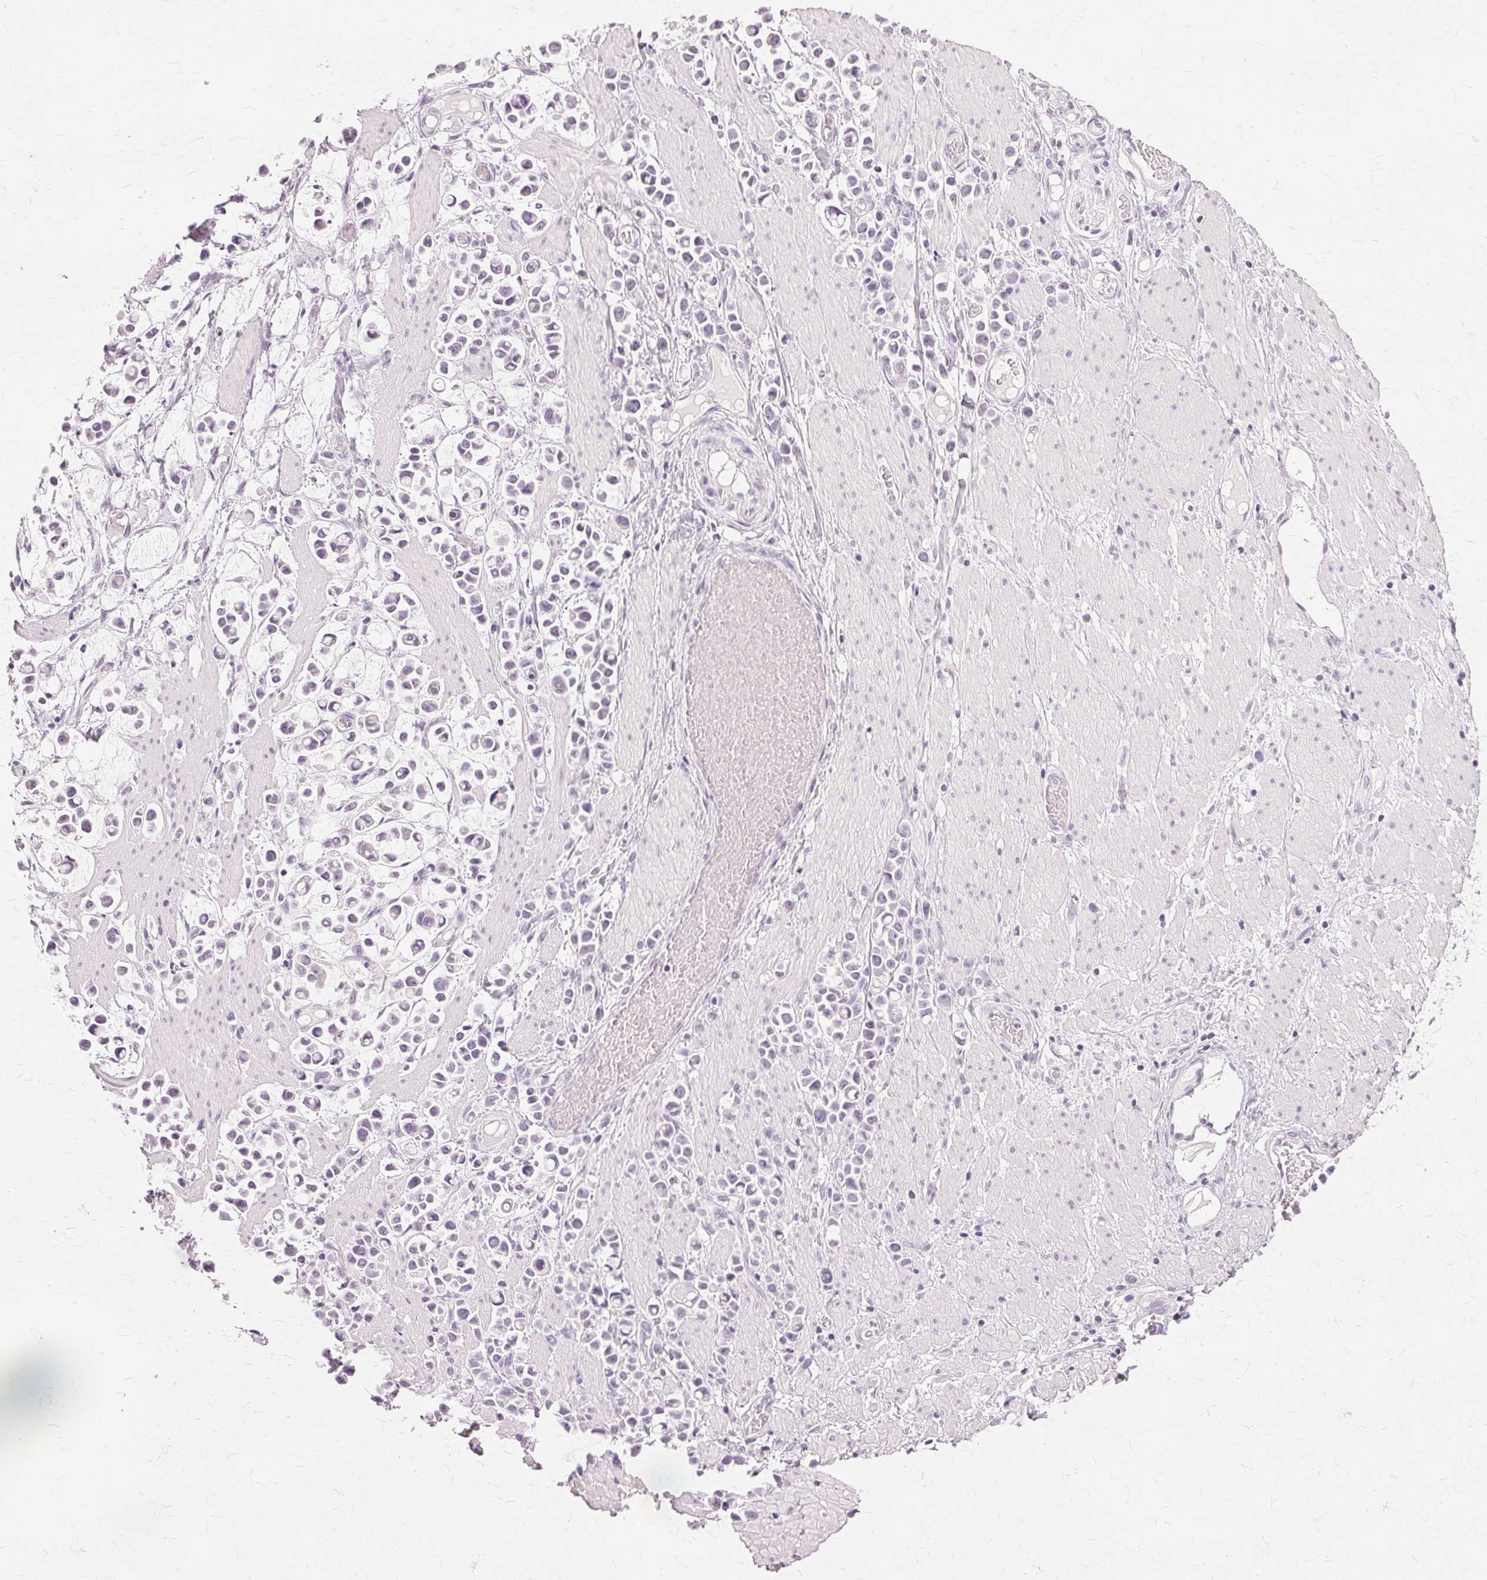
{"staining": {"intensity": "negative", "quantity": "none", "location": "none"}, "tissue": "stomach cancer", "cell_type": "Tumor cells", "image_type": "cancer", "snomed": [{"axis": "morphology", "description": "Adenocarcinoma, NOS"}, {"axis": "topography", "description": "Stomach"}], "caption": "Human adenocarcinoma (stomach) stained for a protein using immunohistochemistry (IHC) reveals no positivity in tumor cells.", "gene": "SLC45A3", "patient": {"sex": "male", "age": 82}}